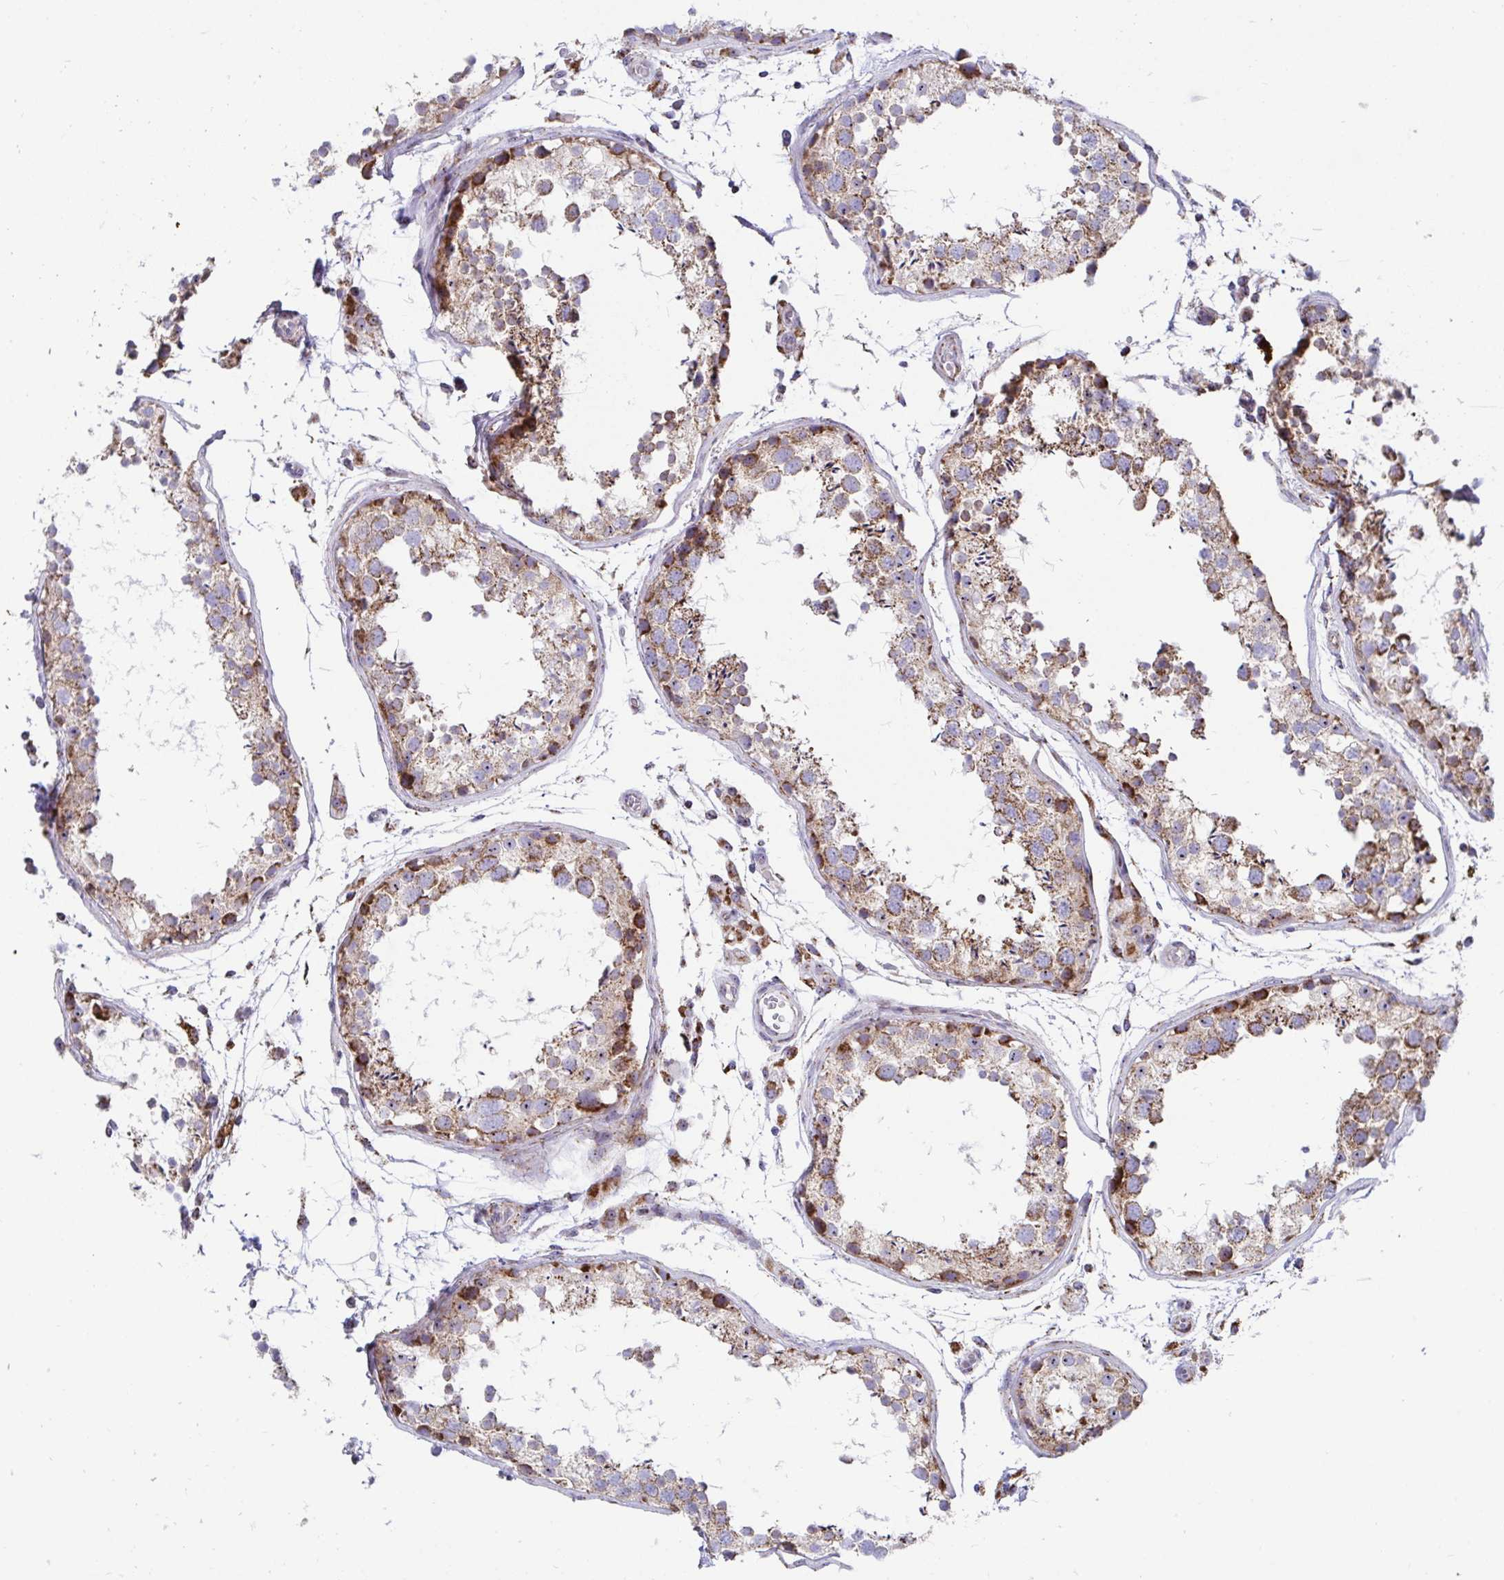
{"staining": {"intensity": "moderate", "quantity": ">75%", "location": "cytoplasmic/membranous"}, "tissue": "testis", "cell_type": "Cells in seminiferous ducts", "image_type": "normal", "snomed": [{"axis": "morphology", "description": "Normal tissue, NOS"}, {"axis": "topography", "description": "Testis"}], "caption": "The photomicrograph demonstrates a brown stain indicating the presence of a protein in the cytoplasmic/membranous of cells in seminiferous ducts in testis. The staining is performed using DAB (3,3'-diaminobenzidine) brown chromogen to label protein expression. The nuclei are counter-stained blue using hematoxylin.", "gene": "ATP5MJ", "patient": {"sex": "male", "age": 29}}